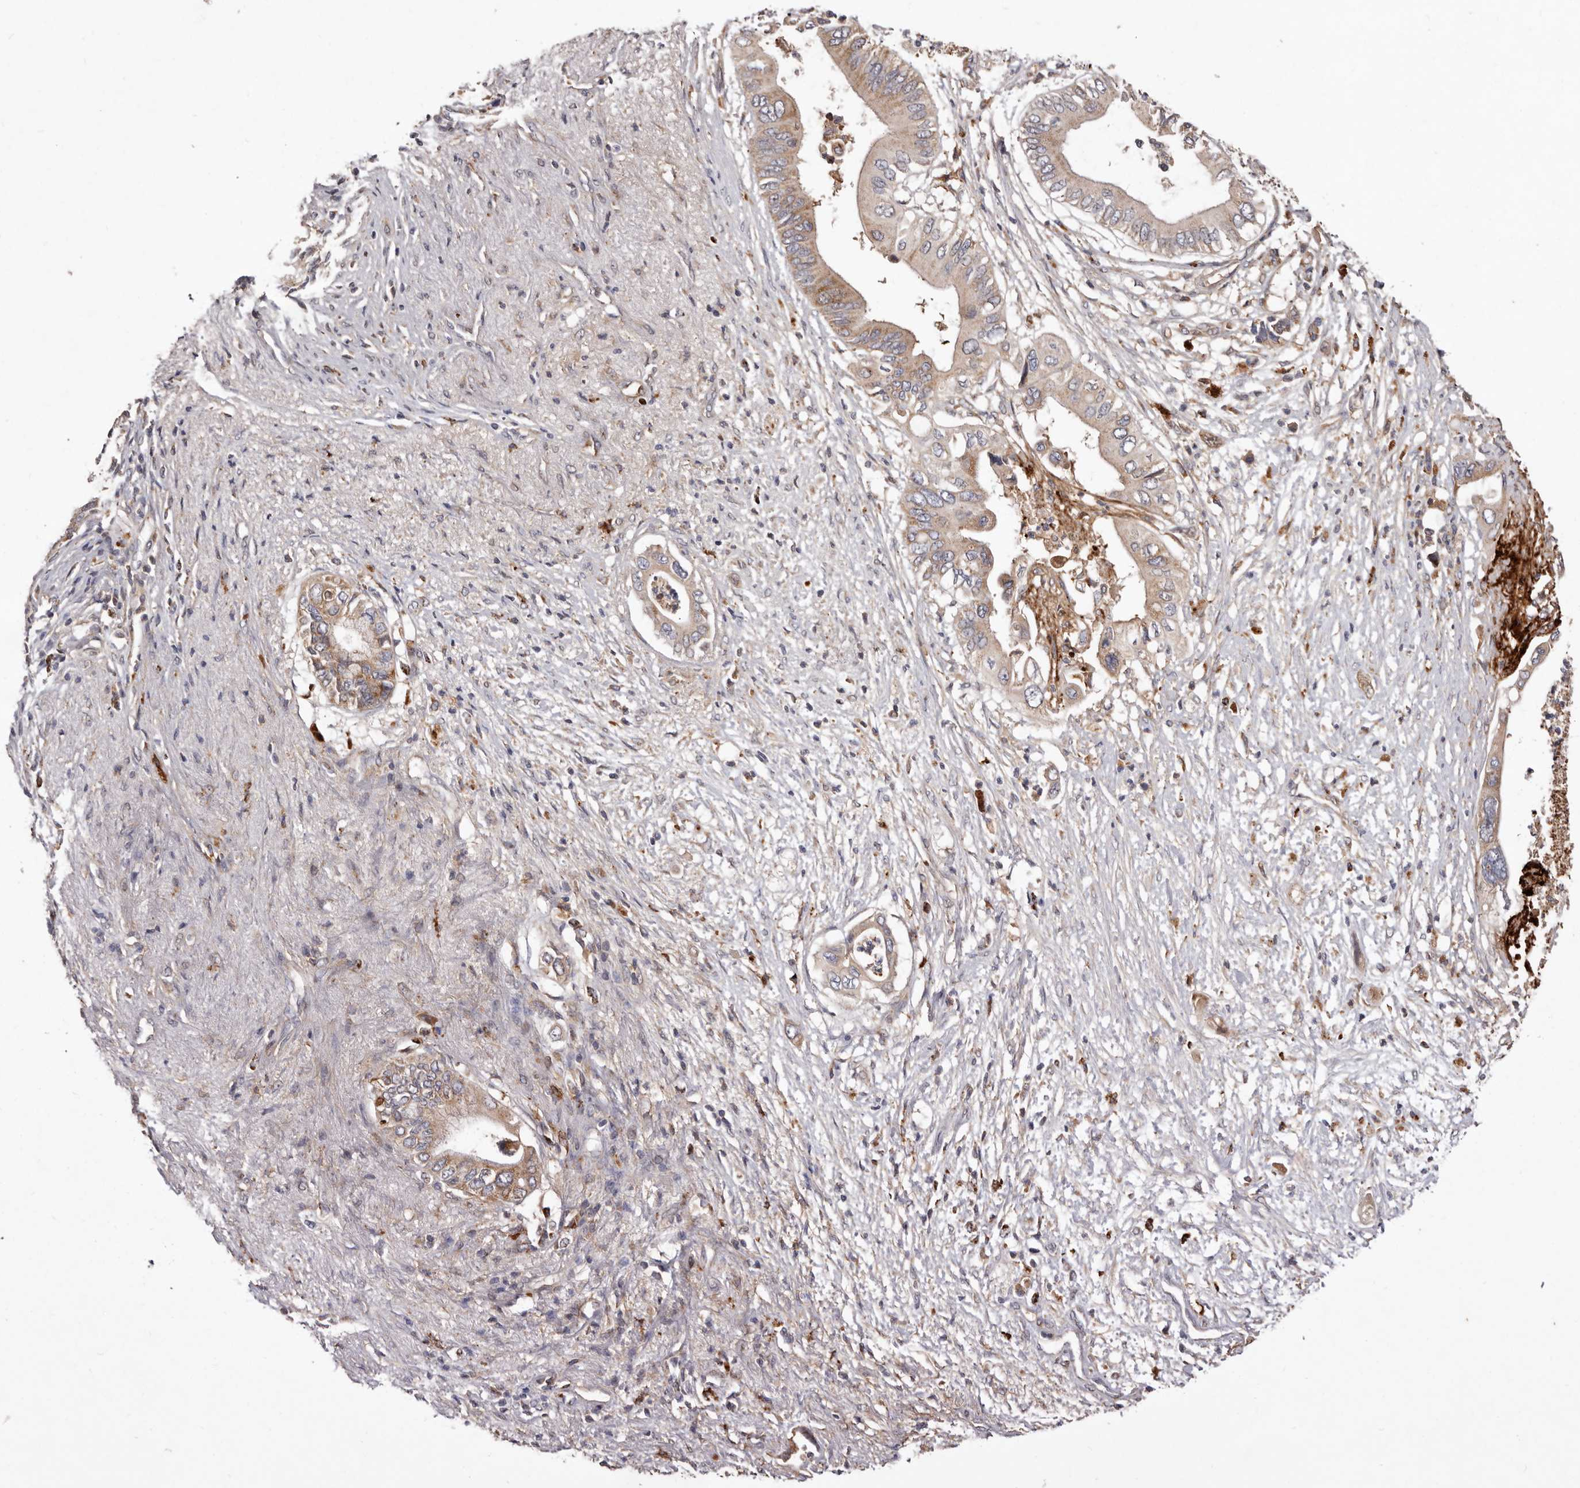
{"staining": {"intensity": "weak", "quantity": ">75%", "location": "cytoplasmic/membranous"}, "tissue": "pancreatic cancer", "cell_type": "Tumor cells", "image_type": "cancer", "snomed": [{"axis": "morphology", "description": "Adenocarcinoma, NOS"}, {"axis": "topography", "description": "Pancreas"}], "caption": "An image of pancreatic cancer stained for a protein demonstrates weak cytoplasmic/membranous brown staining in tumor cells. (Stains: DAB (3,3'-diaminobenzidine) in brown, nuclei in blue, Microscopy: brightfield microscopy at high magnification).", "gene": "GOT1L1", "patient": {"sex": "male", "age": 66}}